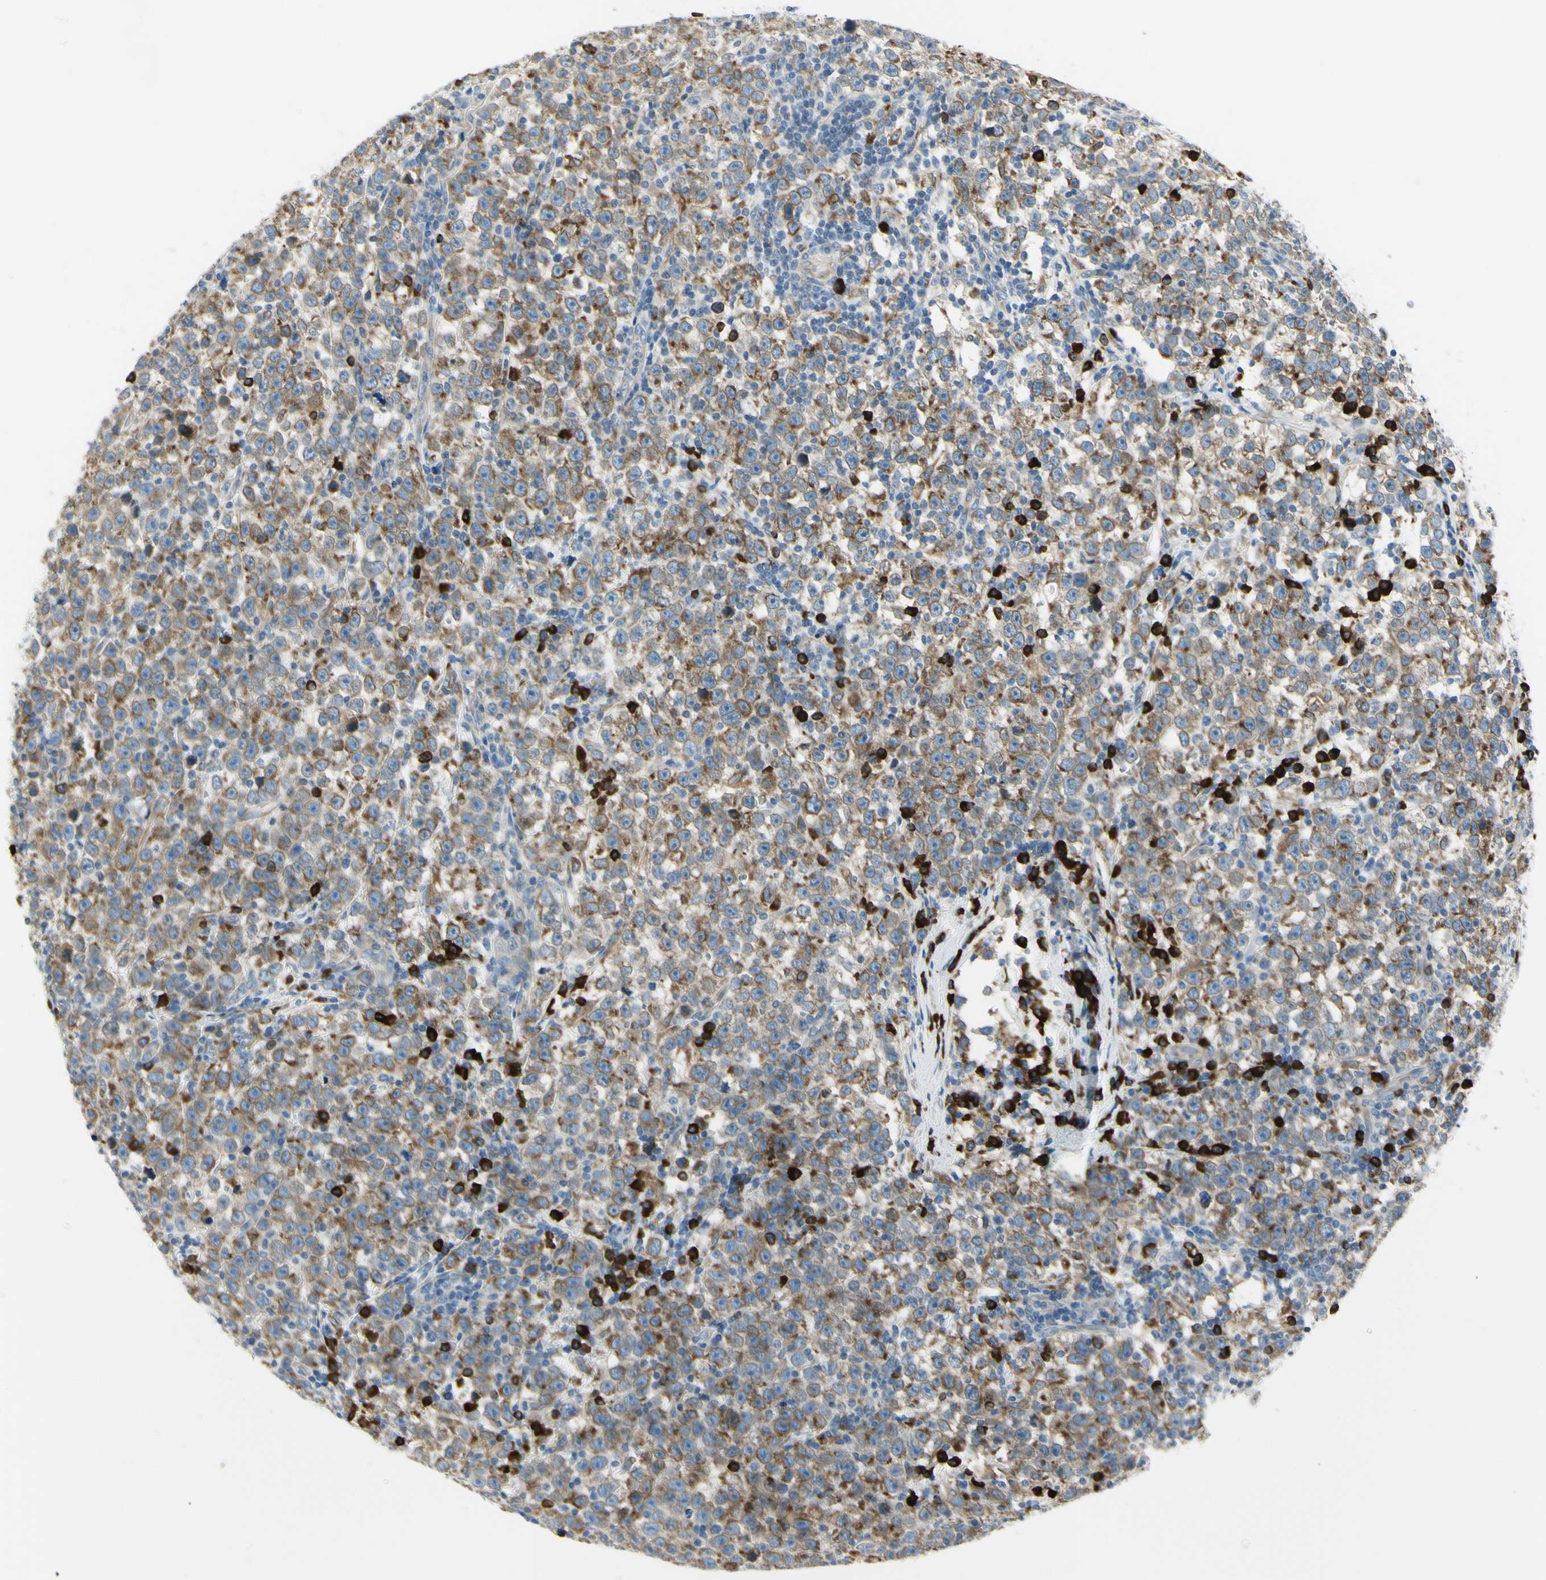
{"staining": {"intensity": "moderate", "quantity": ">75%", "location": "cytoplasmic/membranous"}, "tissue": "testis cancer", "cell_type": "Tumor cells", "image_type": "cancer", "snomed": [{"axis": "morphology", "description": "Seminoma, NOS"}, {"axis": "topography", "description": "Testis"}], "caption": "Testis cancer (seminoma) stained with immunohistochemistry (IHC) reveals moderate cytoplasmic/membranous staining in approximately >75% of tumor cells. The staining was performed using DAB (3,3'-diaminobenzidine), with brown indicating positive protein expression. Nuclei are stained blue with hematoxylin.", "gene": "SELENOS", "patient": {"sex": "male", "age": 43}}